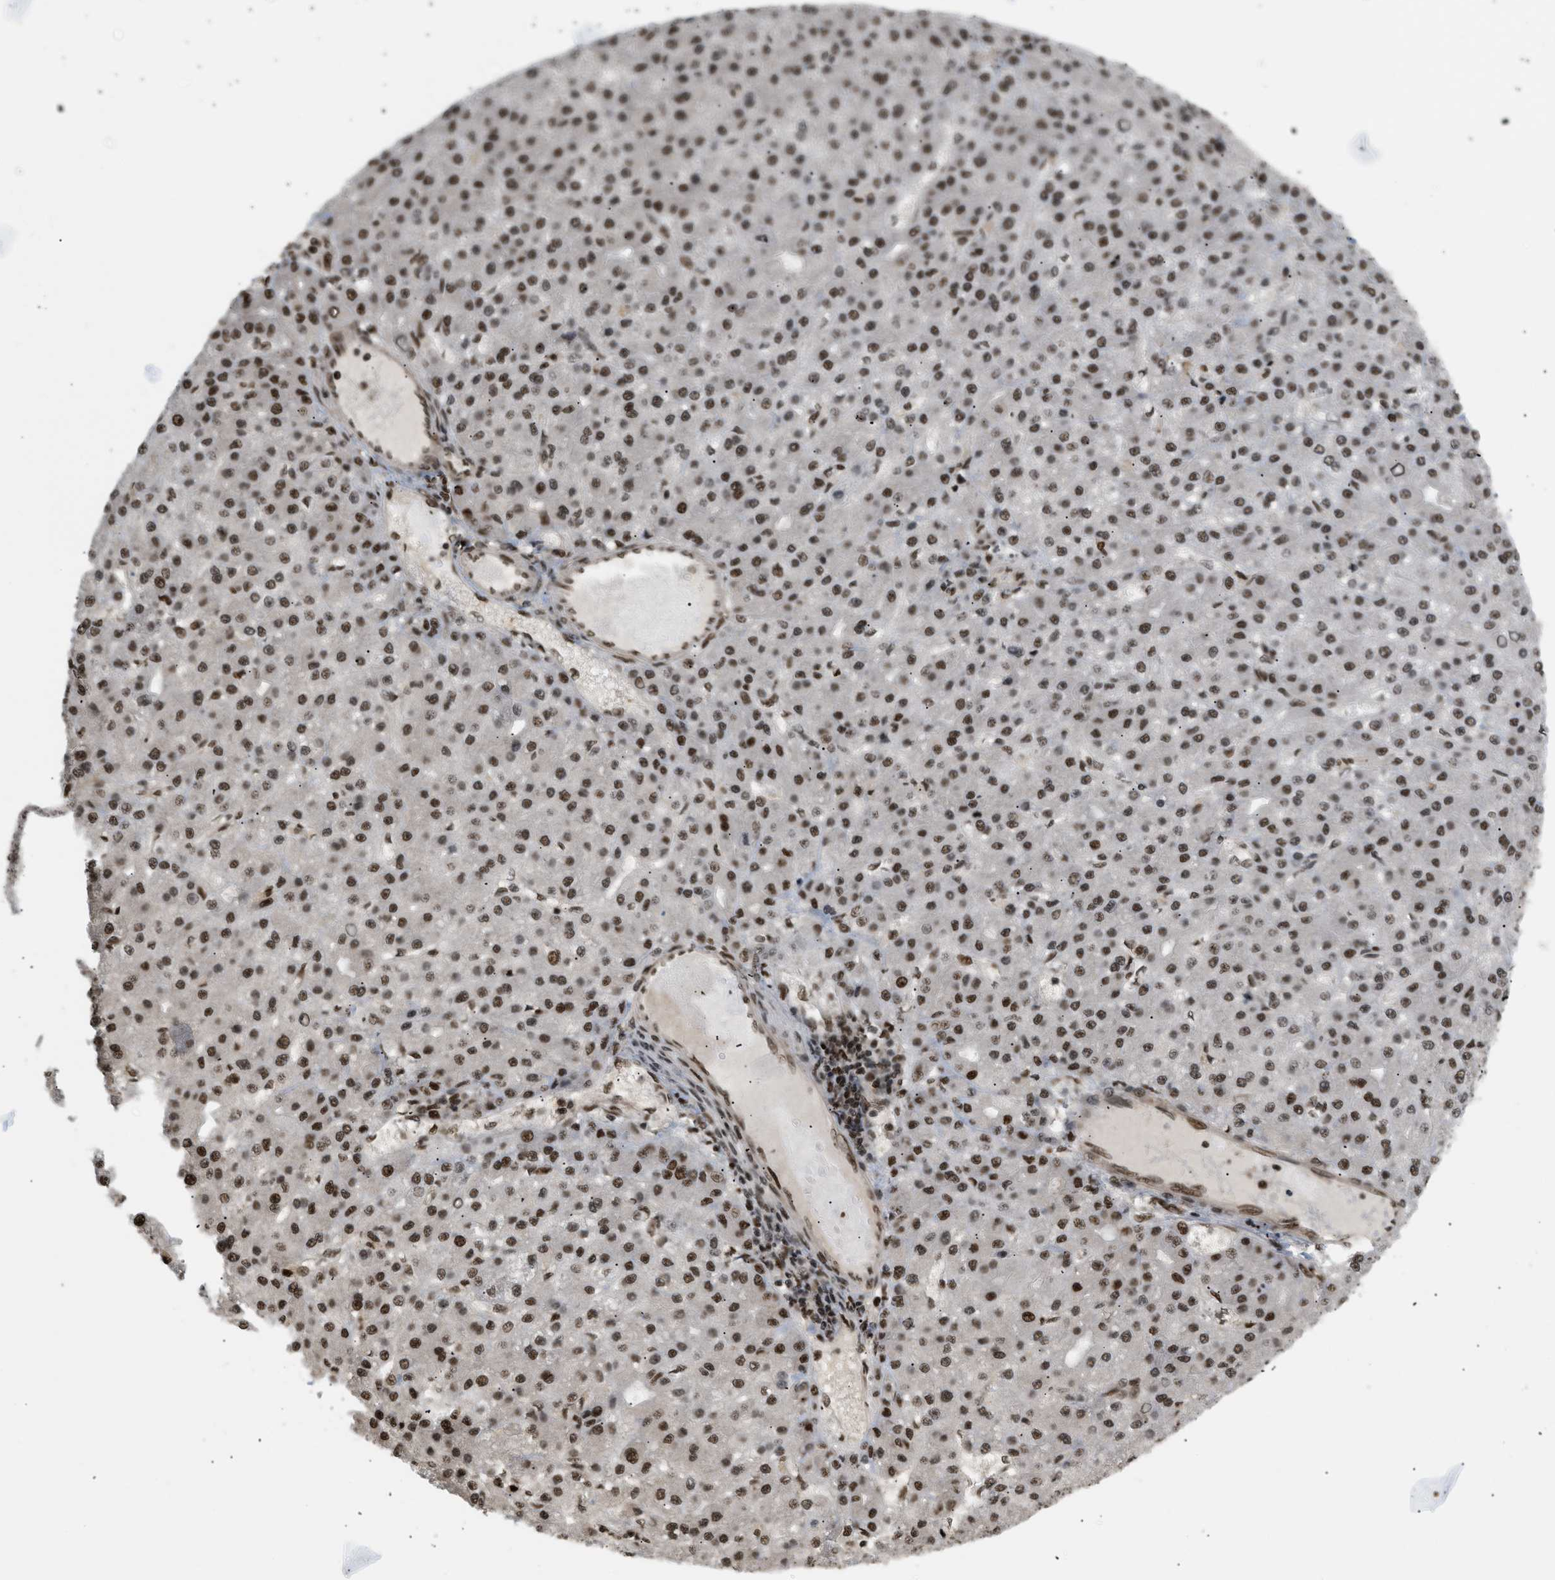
{"staining": {"intensity": "strong", "quantity": ">75%", "location": "nuclear"}, "tissue": "liver cancer", "cell_type": "Tumor cells", "image_type": "cancer", "snomed": [{"axis": "morphology", "description": "Carcinoma, Hepatocellular, NOS"}, {"axis": "topography", "description": "Liver"}], "caption": "A histopathology image of human liver cancer (hepatocellular carcinoma) stained for a protein displays strong nuclear brown staining in tumor cells.", "gene": "RBM5", "patient": {"sex": "male", "age": 67}}